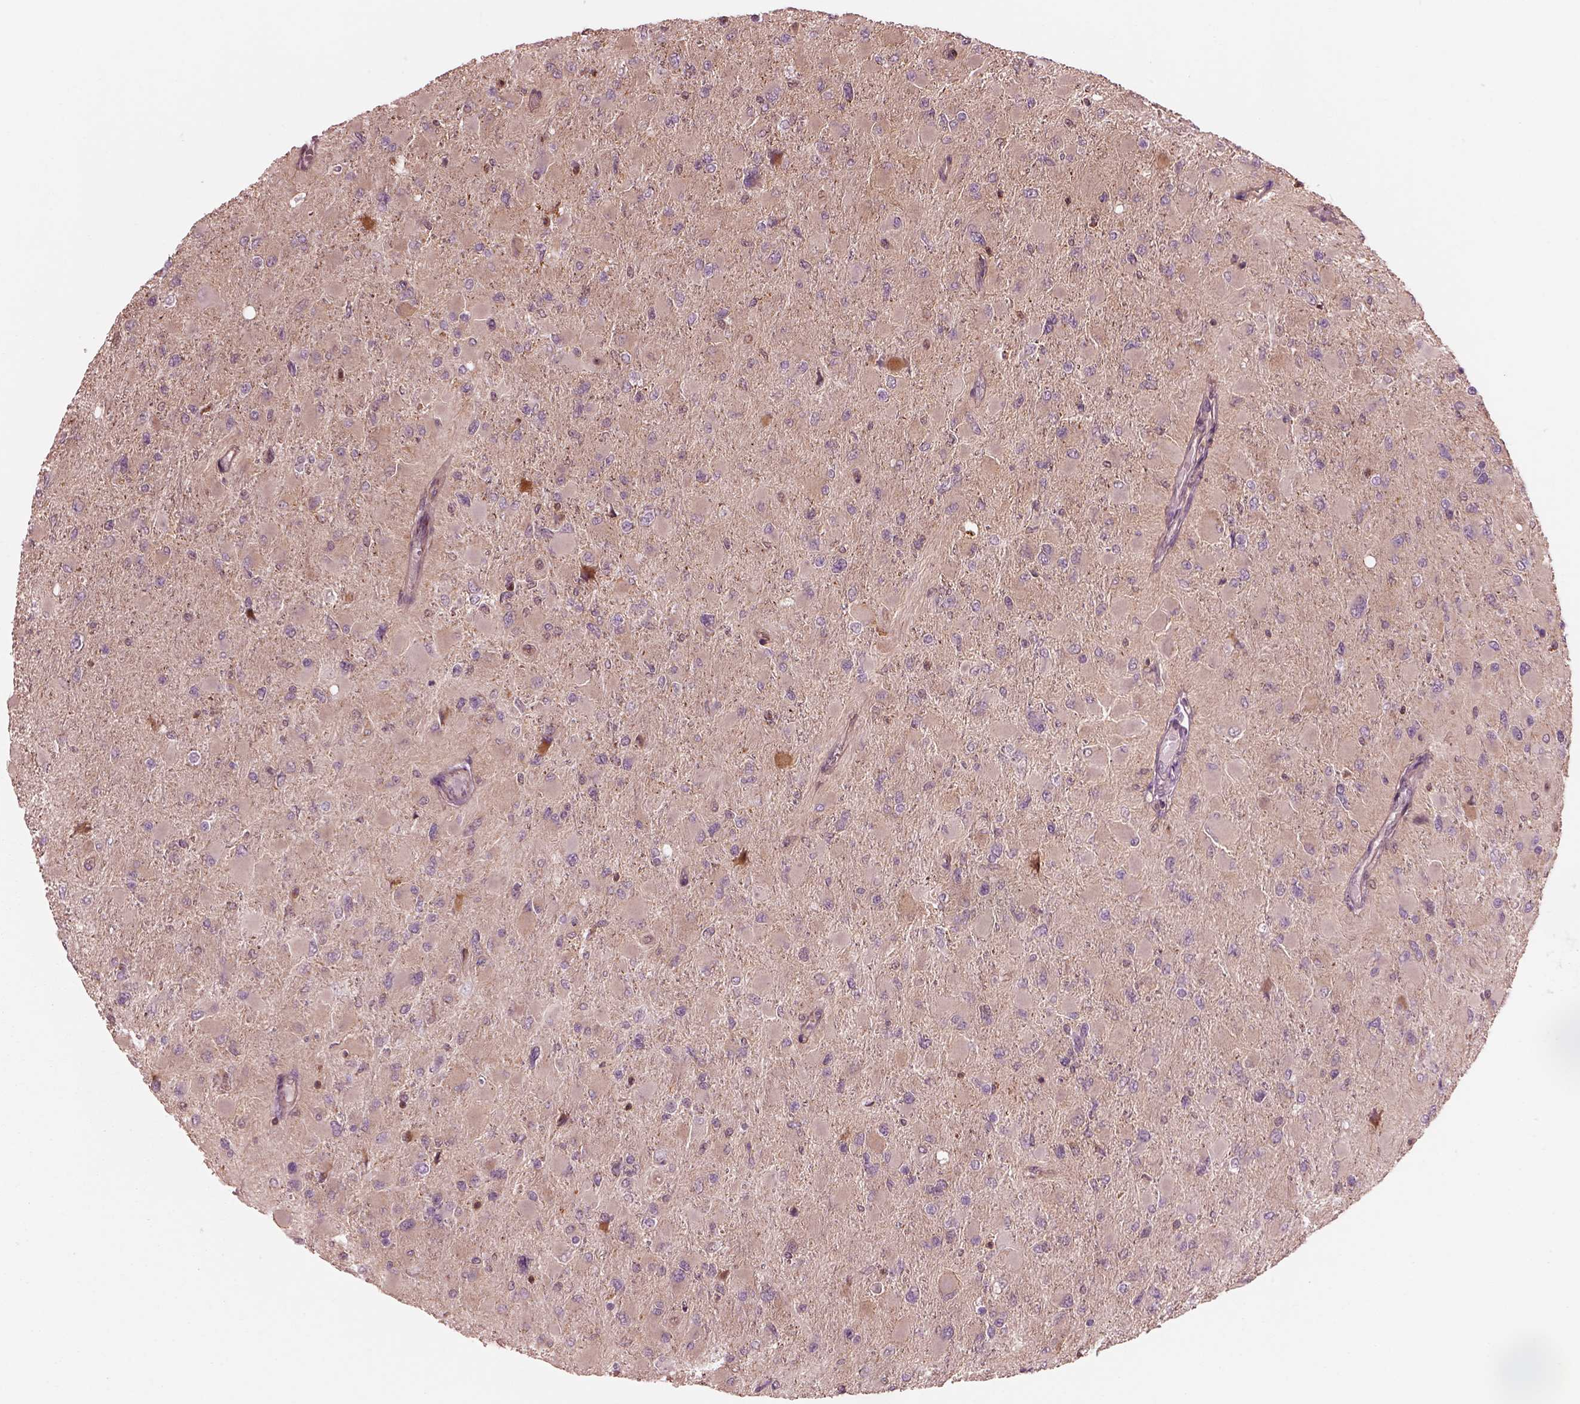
{"staining": {"intensity": "weak", "quantity": "25%-75%", "location": "cytoplasmic/membranous"}, "tissue": "glioma", "cell_type": "Tumor cells", "image_type": "cancer", "snomed": [{"axis": "morphology", "description": "Glioma, malignant, High grade"}, {"axis": "topography", "description": "Cerebral cortex"}], "caption": "A brown stain labels weak cytoplasmic/membranous expression of a protein in human malignant glioma (high-grade) tumor cells. The staining was performed using DAB, with brown indicating positive protein expression. Nuclei are stained blue with hematoxylin.", "gene": "STK33", "patient": {"sex": "female", "age": 36}}